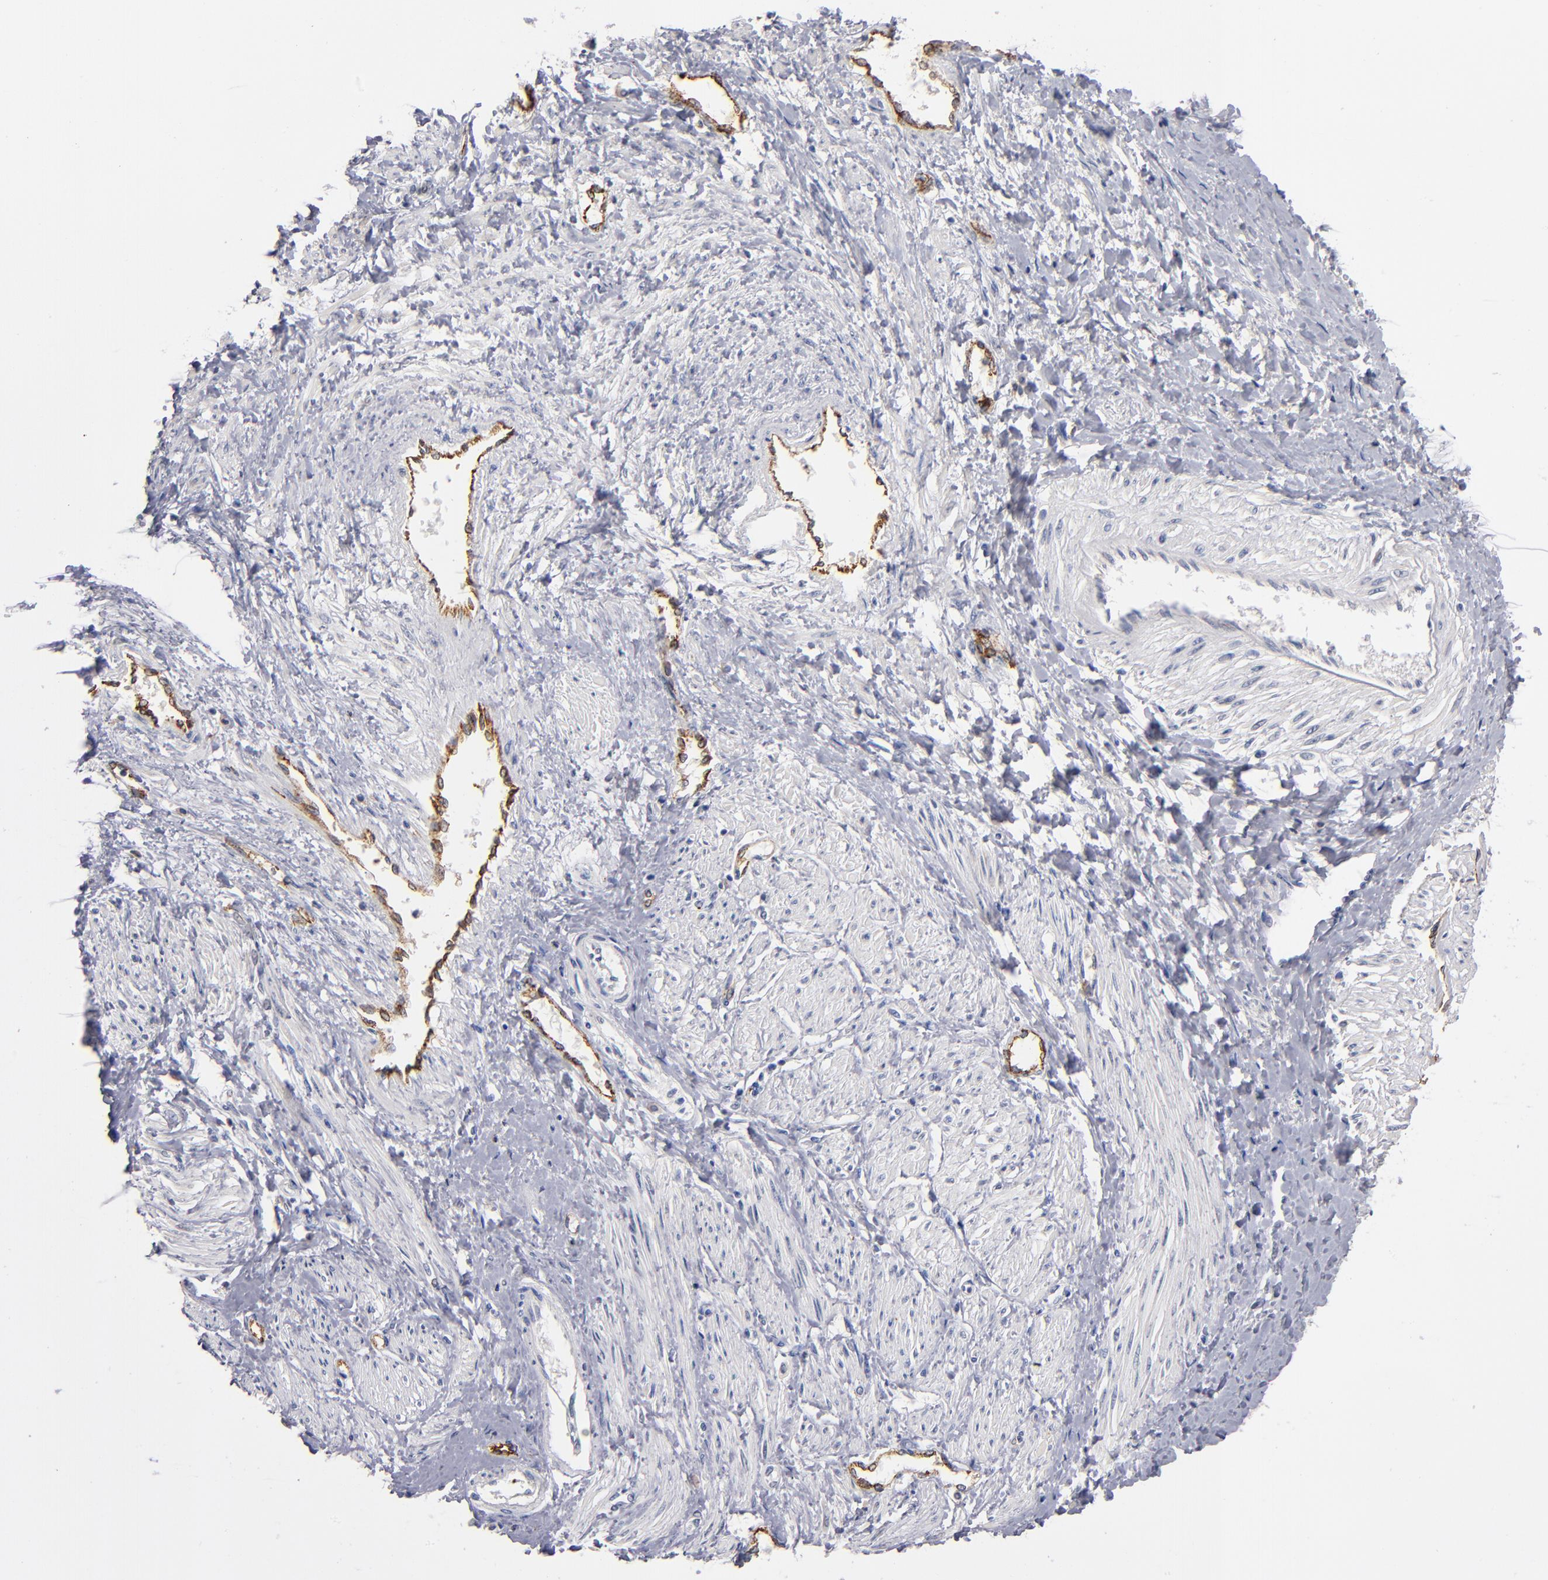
{"staining": {"intensity": "negative", "quantity": "none", "location": "none"}, "tissue": "smooth muscle", "cell_type": "Smooth muscle cells", "image_type": "normal", "snomed": [{"axis": "morphology", "description": "Normal tissue, NOS"}, {"axis": "topography", "description": "Smooth muscle"}, {"axis": "topography", "description": "Uterus"}], "caption": "High power microscopy micrograph of an immunohistochemistry image of benign smooth muscle, revealing no significant expression in smooth muscle cells.", "gene": "SELP", "patient": {"sex": "female", "age": 39}}